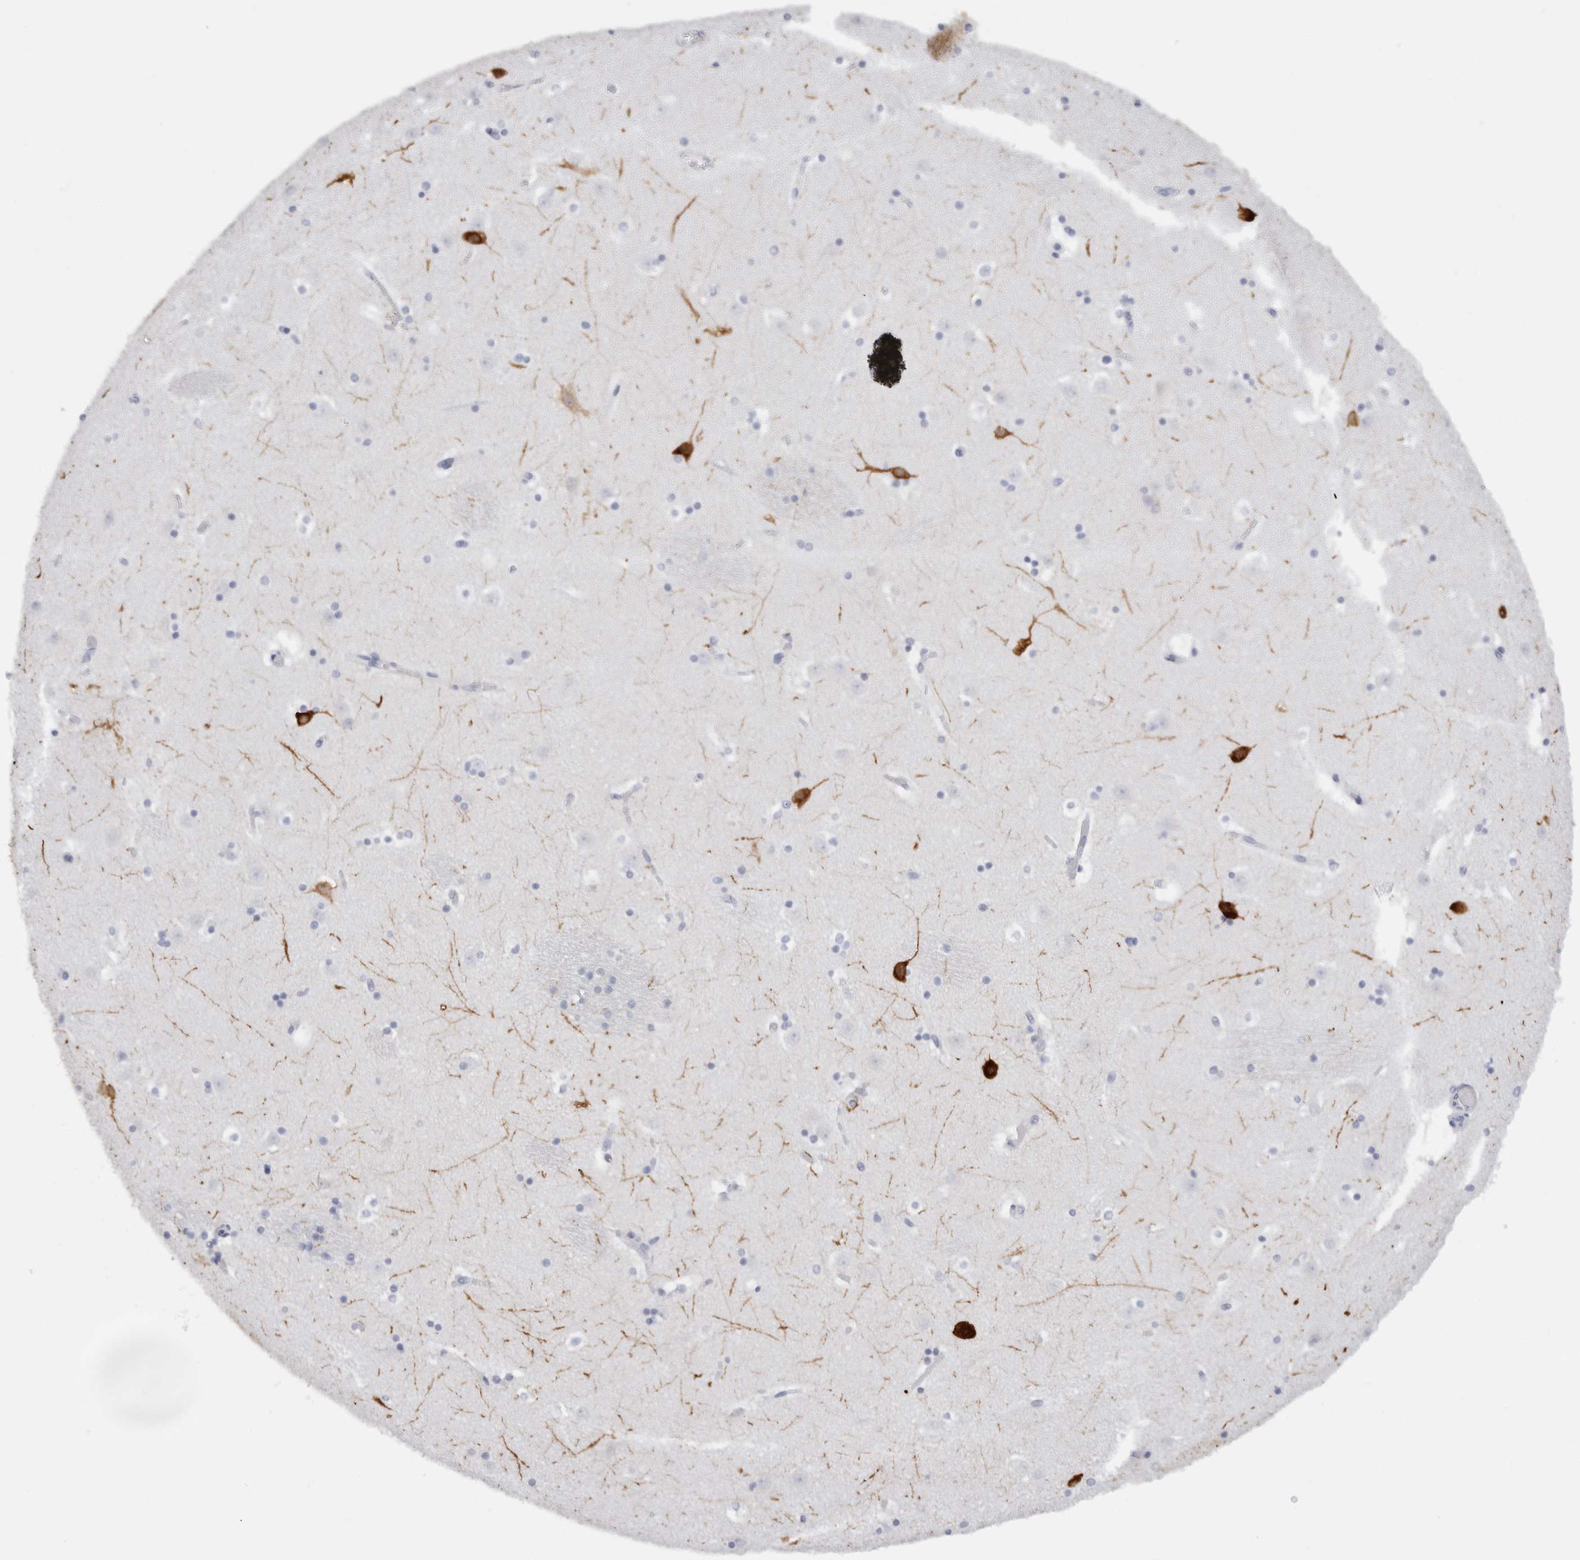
{"staining": {"intensity": "negative", "quantity": "none", "location": "none"}, "tissue": "caudate", "cell_type": "Glial cells", "image_type": "normal", "snomed": [{"axis": "morphology", "description": "Normal tissue, NOS"}, {"axis": "topography", "description": "Lateral ventricle wall"}], "caption": "DAB immunohistochemical staining of normal caudate demonstrates no significant expression in glial cells.", "gene": "C9orf50", "patient": {"sex": "male", "age": 45}}